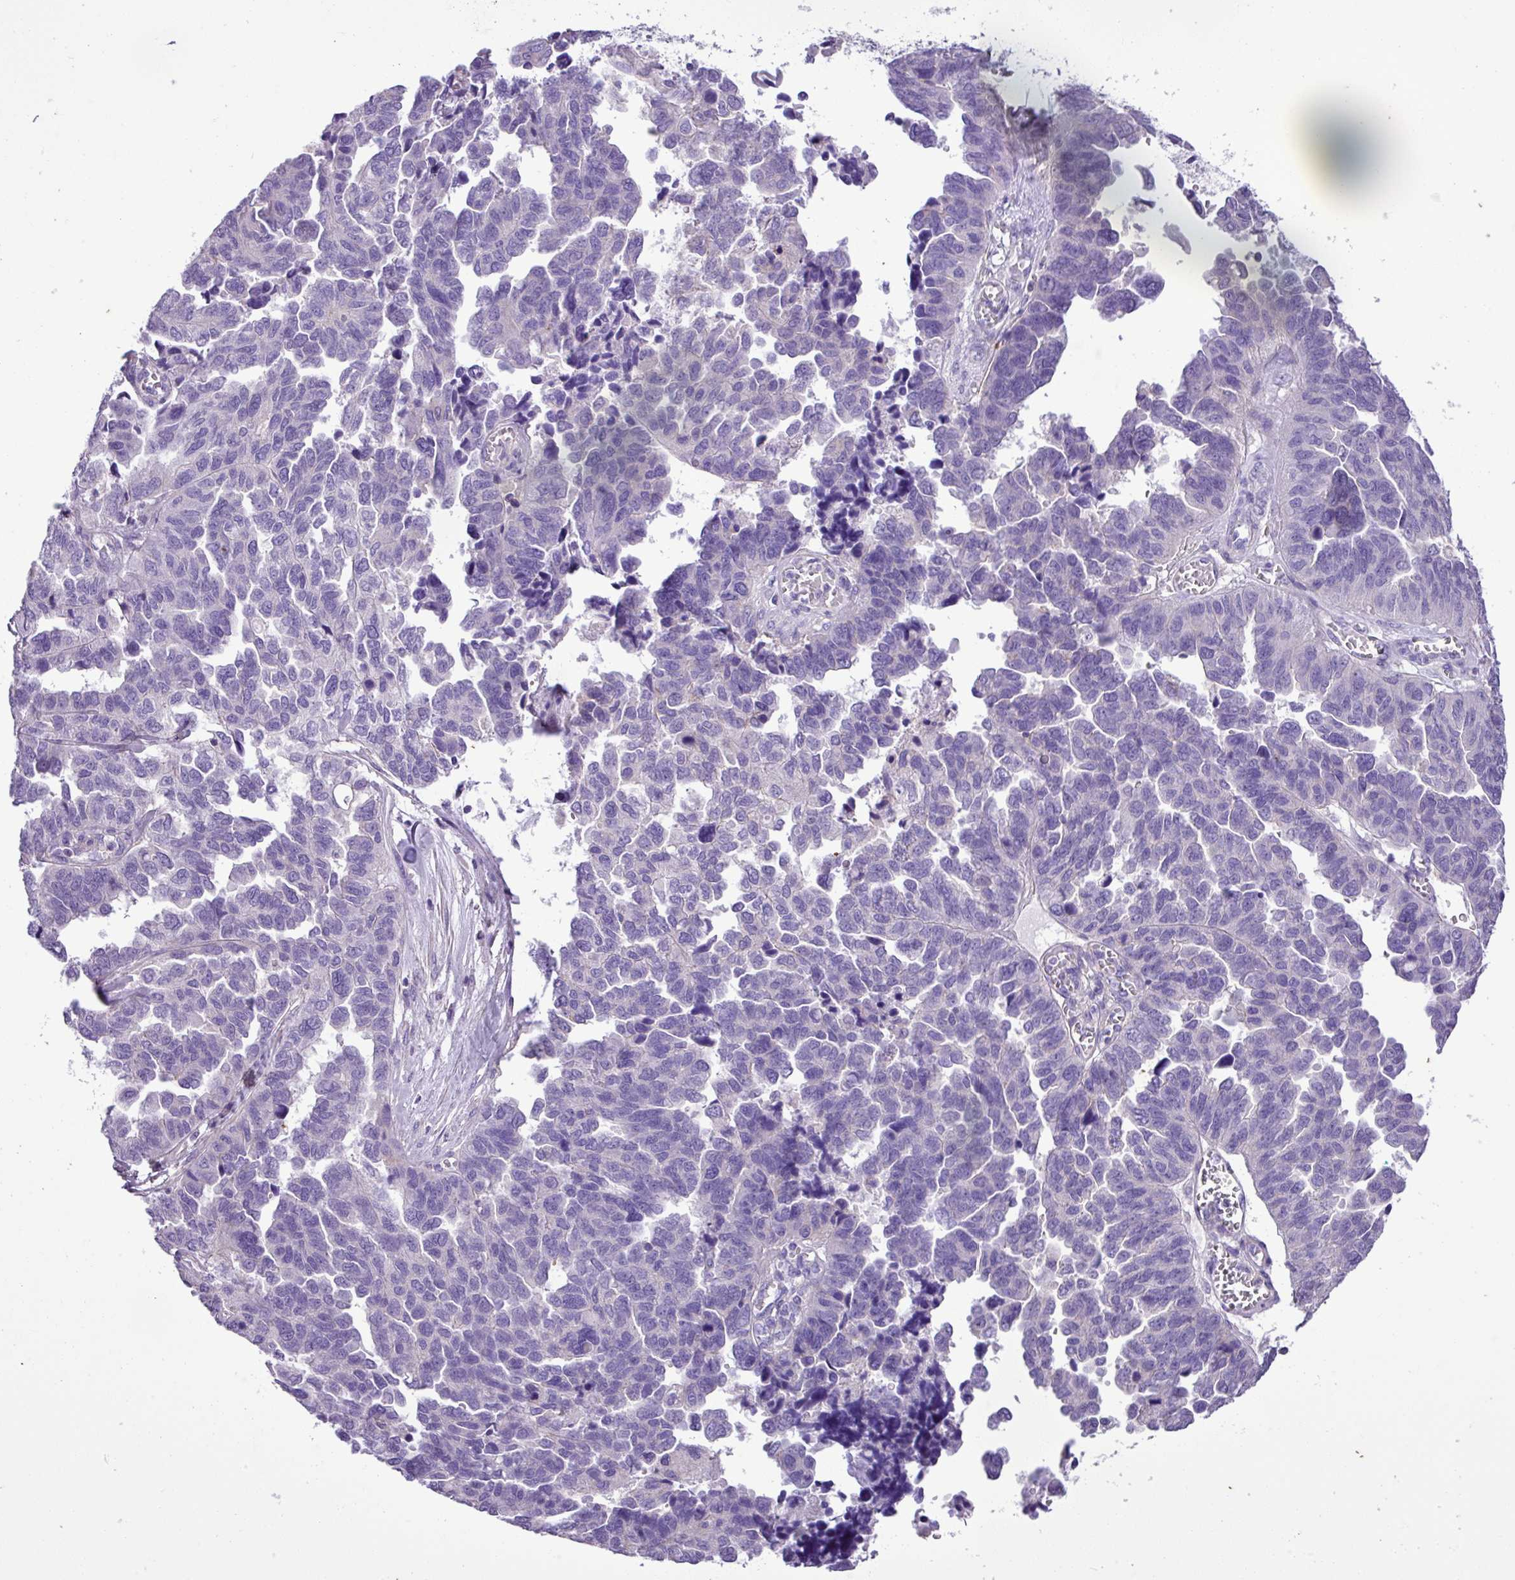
{"staining": {"intensity": "negative", "quantity": "none", "location": "none"}, "tissue": "ovarian cancer", "cell_type": "Tumor cells", "image_type": "cancer", "snomed": [{"axis": "morphology", "description": "Cystadenocarcinoma, serous, NOS"}, {"axis": "topography", "description": "Ovary"}], "caption": "The photomicrograph reveals no staining of tumor cells in ovarian cancer (serous cystadenocarcinoma).", "gene": "ZNF334", "patient": {"sex": "female", "age": 64}}